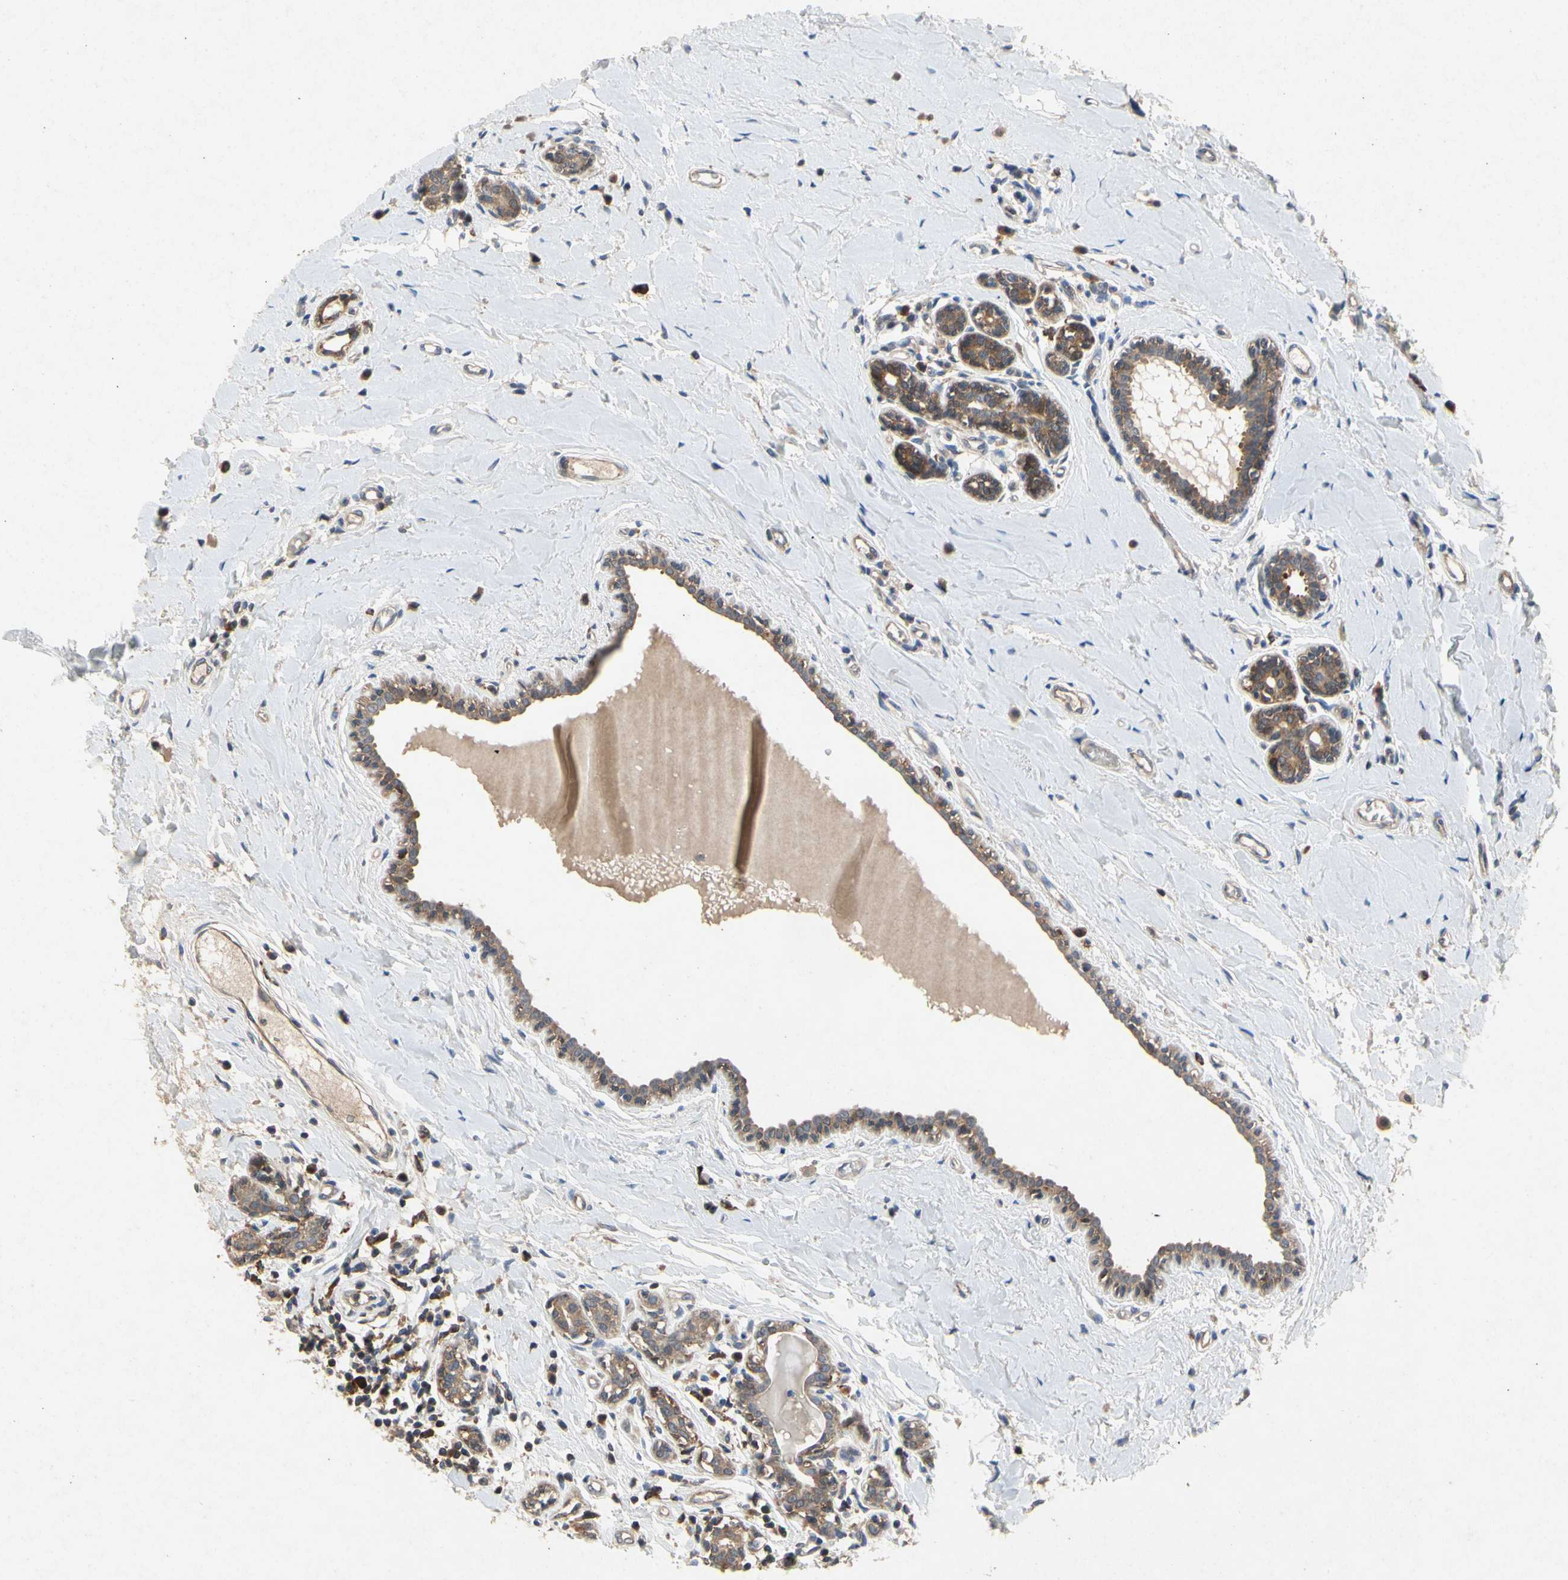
{"staining": {"intensity": "moderate", "quantity": ">75%", "location": "cytoplasmic/membranous"}, "tissue": "breast cancer", "cell_type": "Tumor cells", "image_type": "cancer", "snomed": [{"axis": "morphology", "description": "Normal tissue, NOS"}, {"axis": "morphology", "description": "Duct carcinoma"}, {"axis": "topography", "description": "Breast"}], "caption": "An image of human breast intraductal carcinoma stained for a protein shows moderate cytoplasmic/membranous brown staining in tumor cells. (brown staining indicates protein expression, while blue staining denotes nuclei).", "gene": "RPS6KA1", "patient": {"sex": "female", "age": 40}}